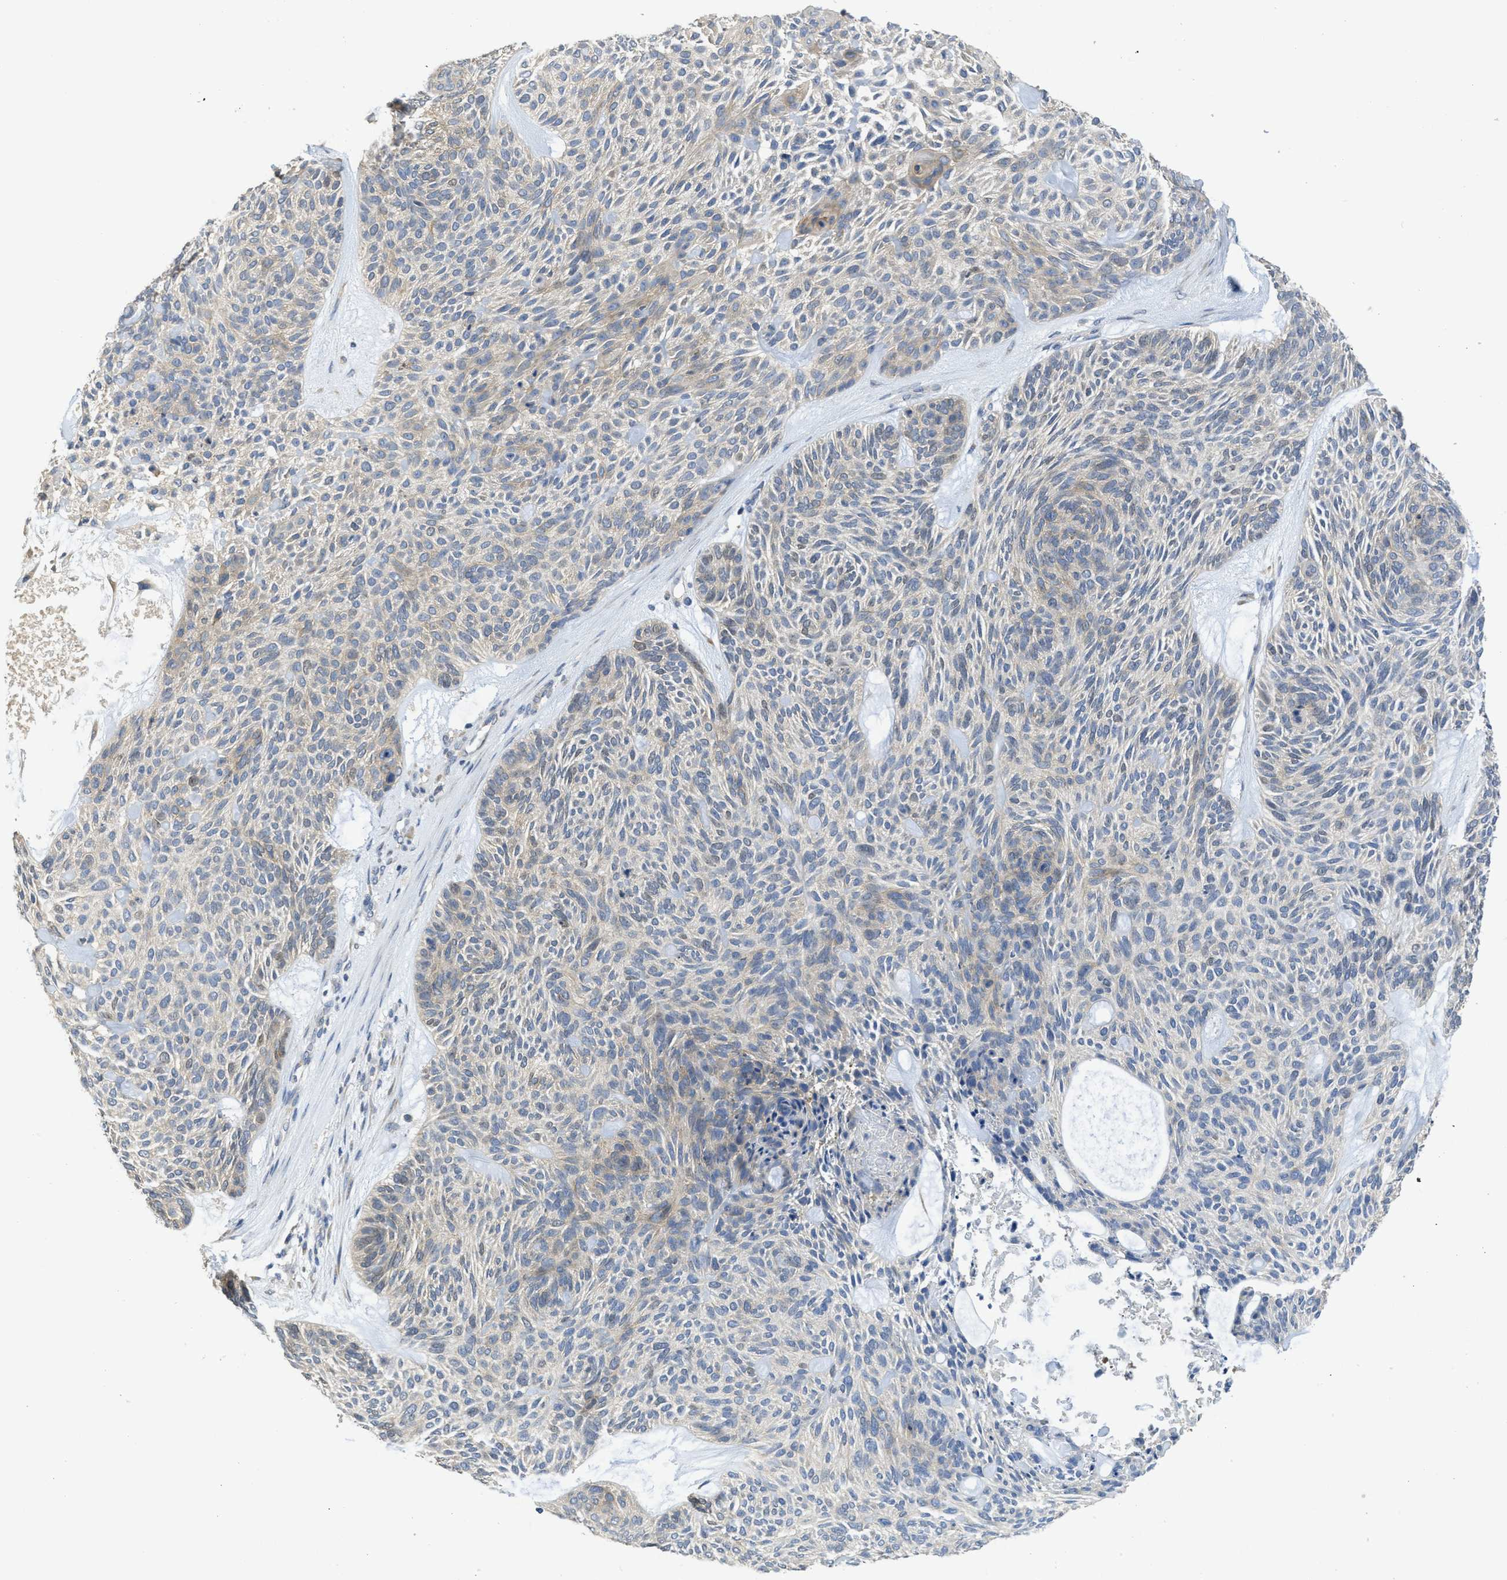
{"staining": {"intensity": "weak", "quantity": "<25%", "location": "cytoplasmic/membranous"}, "tissue": "skin cancer", "cell_type": "Tumor cells", "image_type": "cancer", "snomed": [{"axis": "morphology", "description": "Basal cell carcinoma"}, {"axis": "topography", "description": "Skin"}], "caption": "Skin basal cell carcinoma was stained to show a protein in brown. There is no significant staining in tumor cells.", "gene": "SFXN2", "patient": {"sex": "male", "age": 55}}